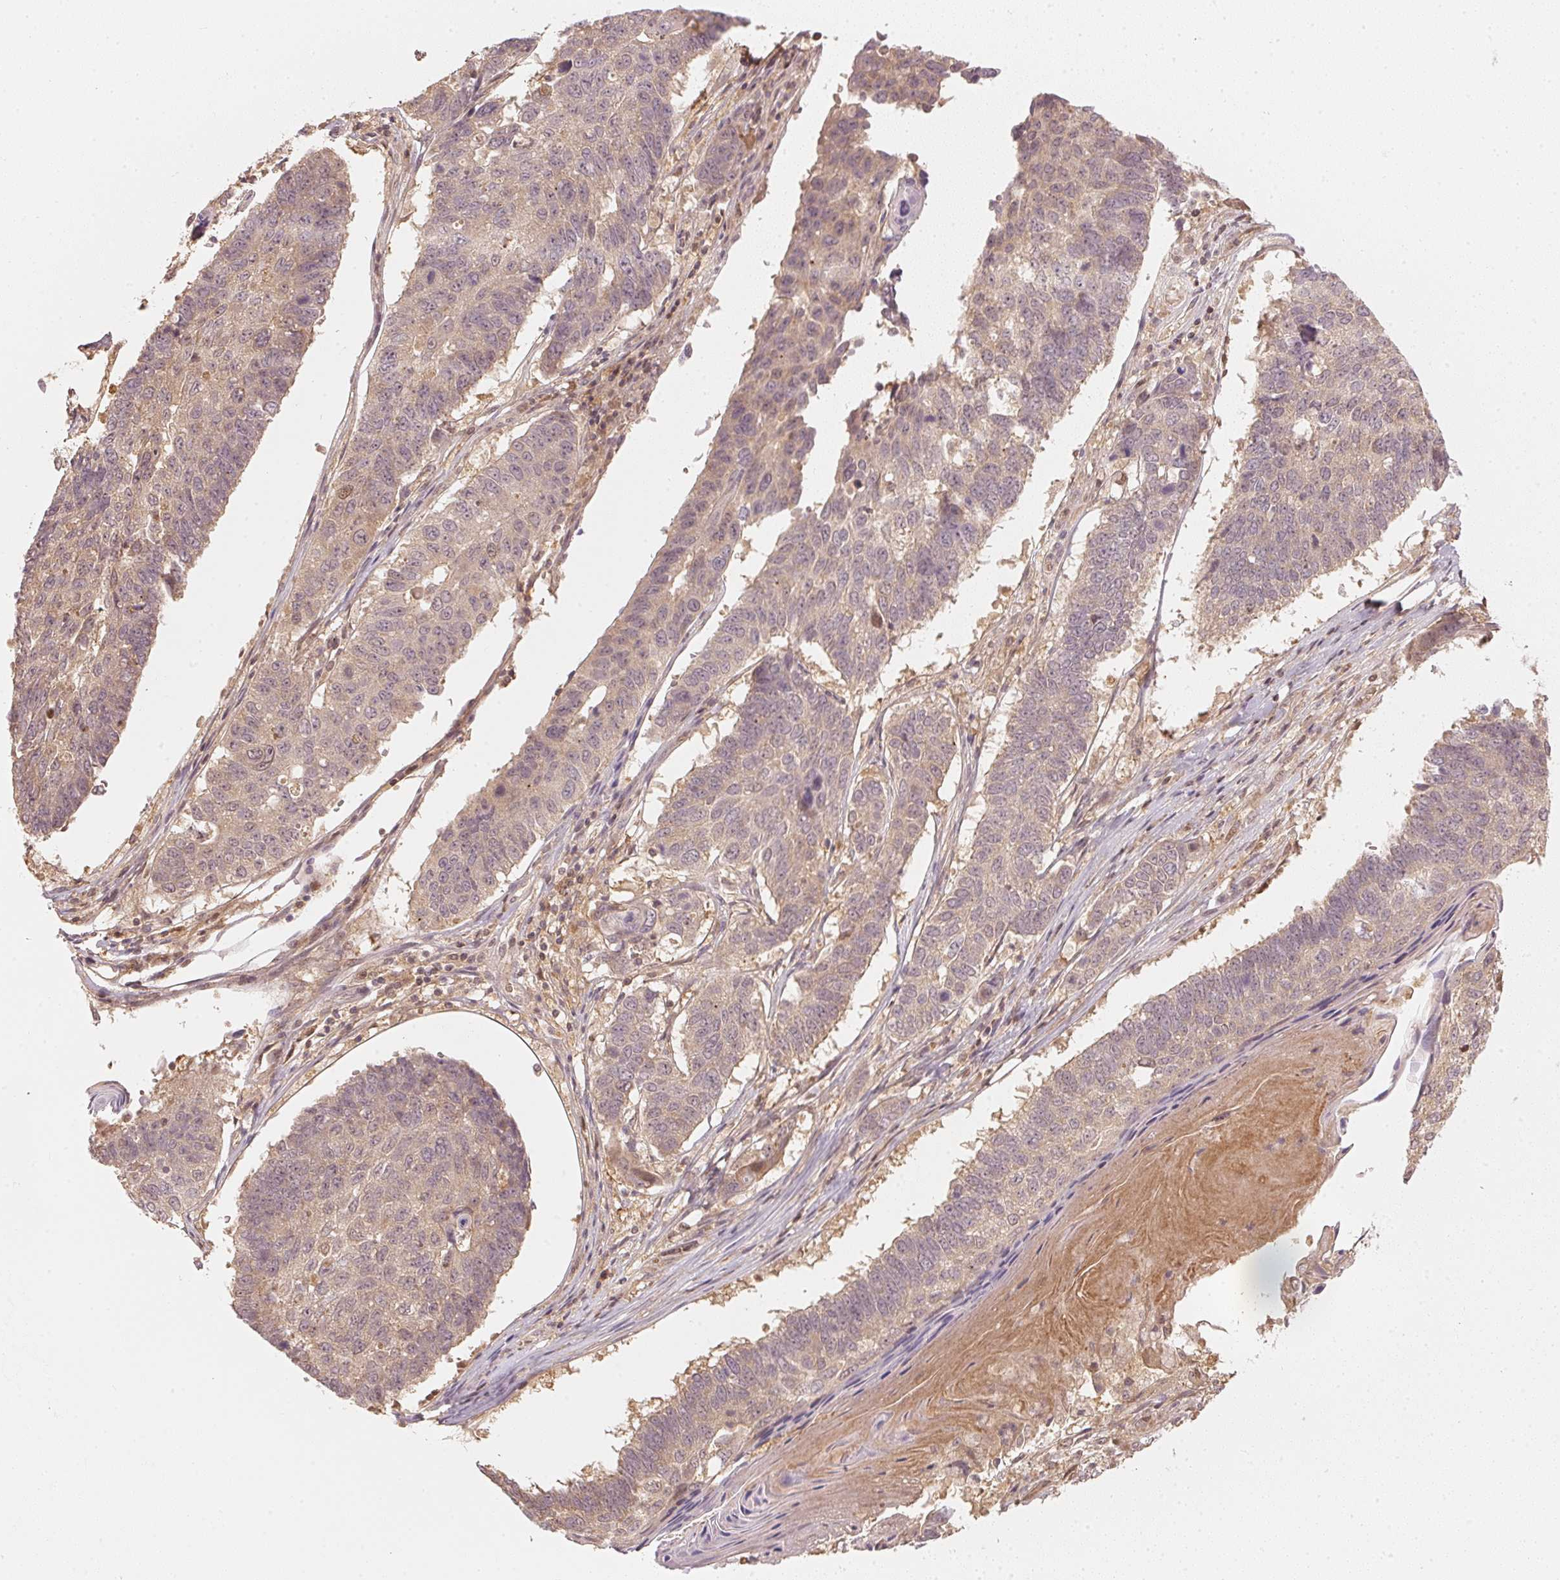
{"staining": {"intensity": "weak", "quantity": "<25%", "location": "nuclear"}, "tissue": "lung cancer", "cell_type": "Tumor cells", "image_type": "cancer", "snomed": [{"axis": "morphology", "description": "Squamous cell carcinoma, NOS"}, {"axis": "topography", "description": "Lung"}], "caption": "The IHC micrograph has no significant positivity in tumor cells of lung cancer tissue. The staining is performed using DAB brown chromogen with nuclei counter-stained in using hematoxylin.", "gene": "UBE2L3", "patient": {"sex": "male", "age": 73}}